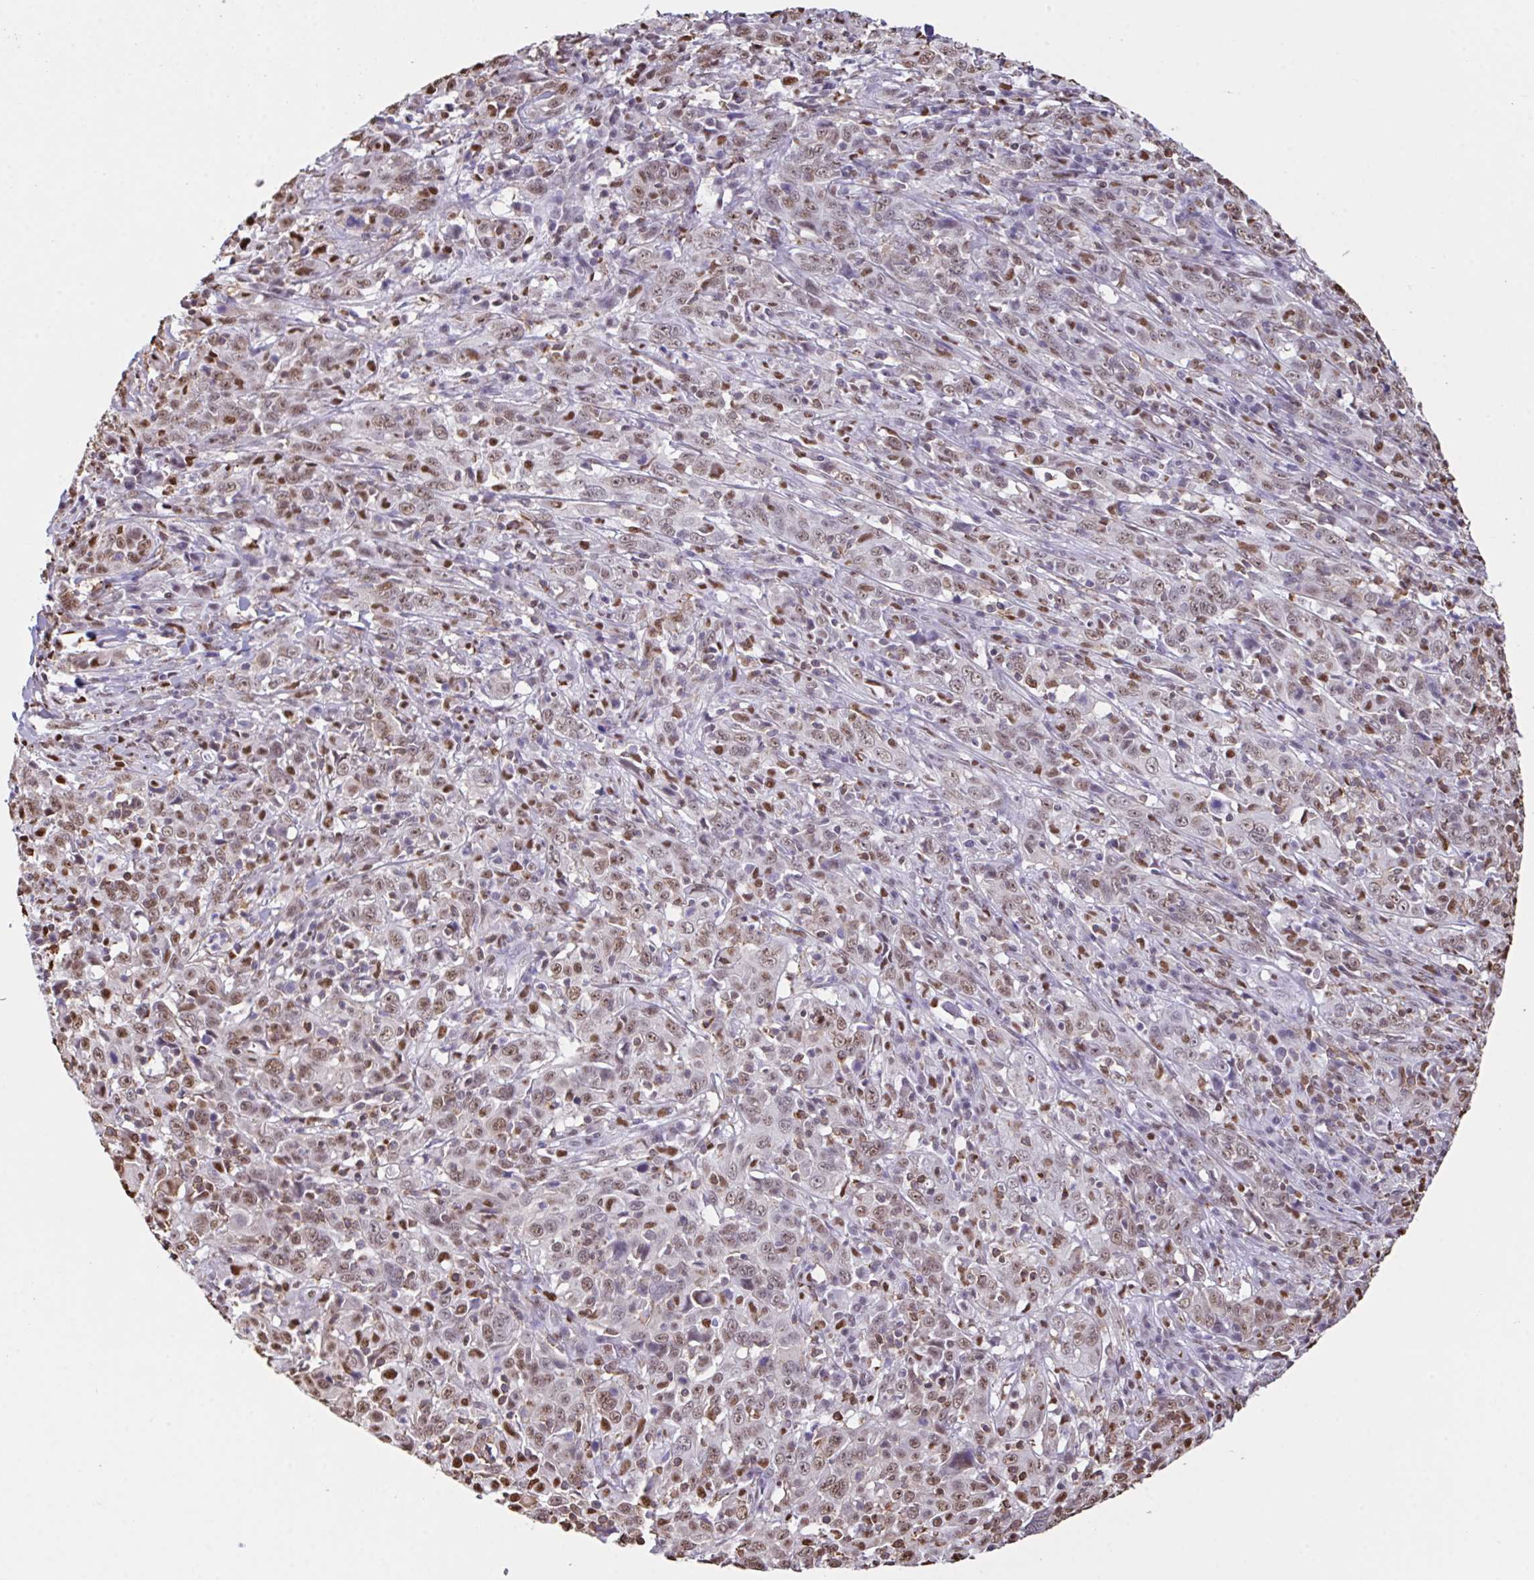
{"staining": {"intensity": "moderate", "quantity": "25%-75%", "location": "nuclear"}, "tissue": "cervical cancer", "cell_type": "Tumor cells", "image_type": "cancer", "snomed": [{"axis": "morphology", "description": "Squamous cell carcinoma, NOS"}, {"axis": "topography", "description": "Cervix"}], "caption": "The micrograph displays staining of cervical cancer, revealing moderate nuclear protein expression (brown color) within tumor cells.", "gene": "BTBD10", "patient": {"sex": "female", "age": 46}}